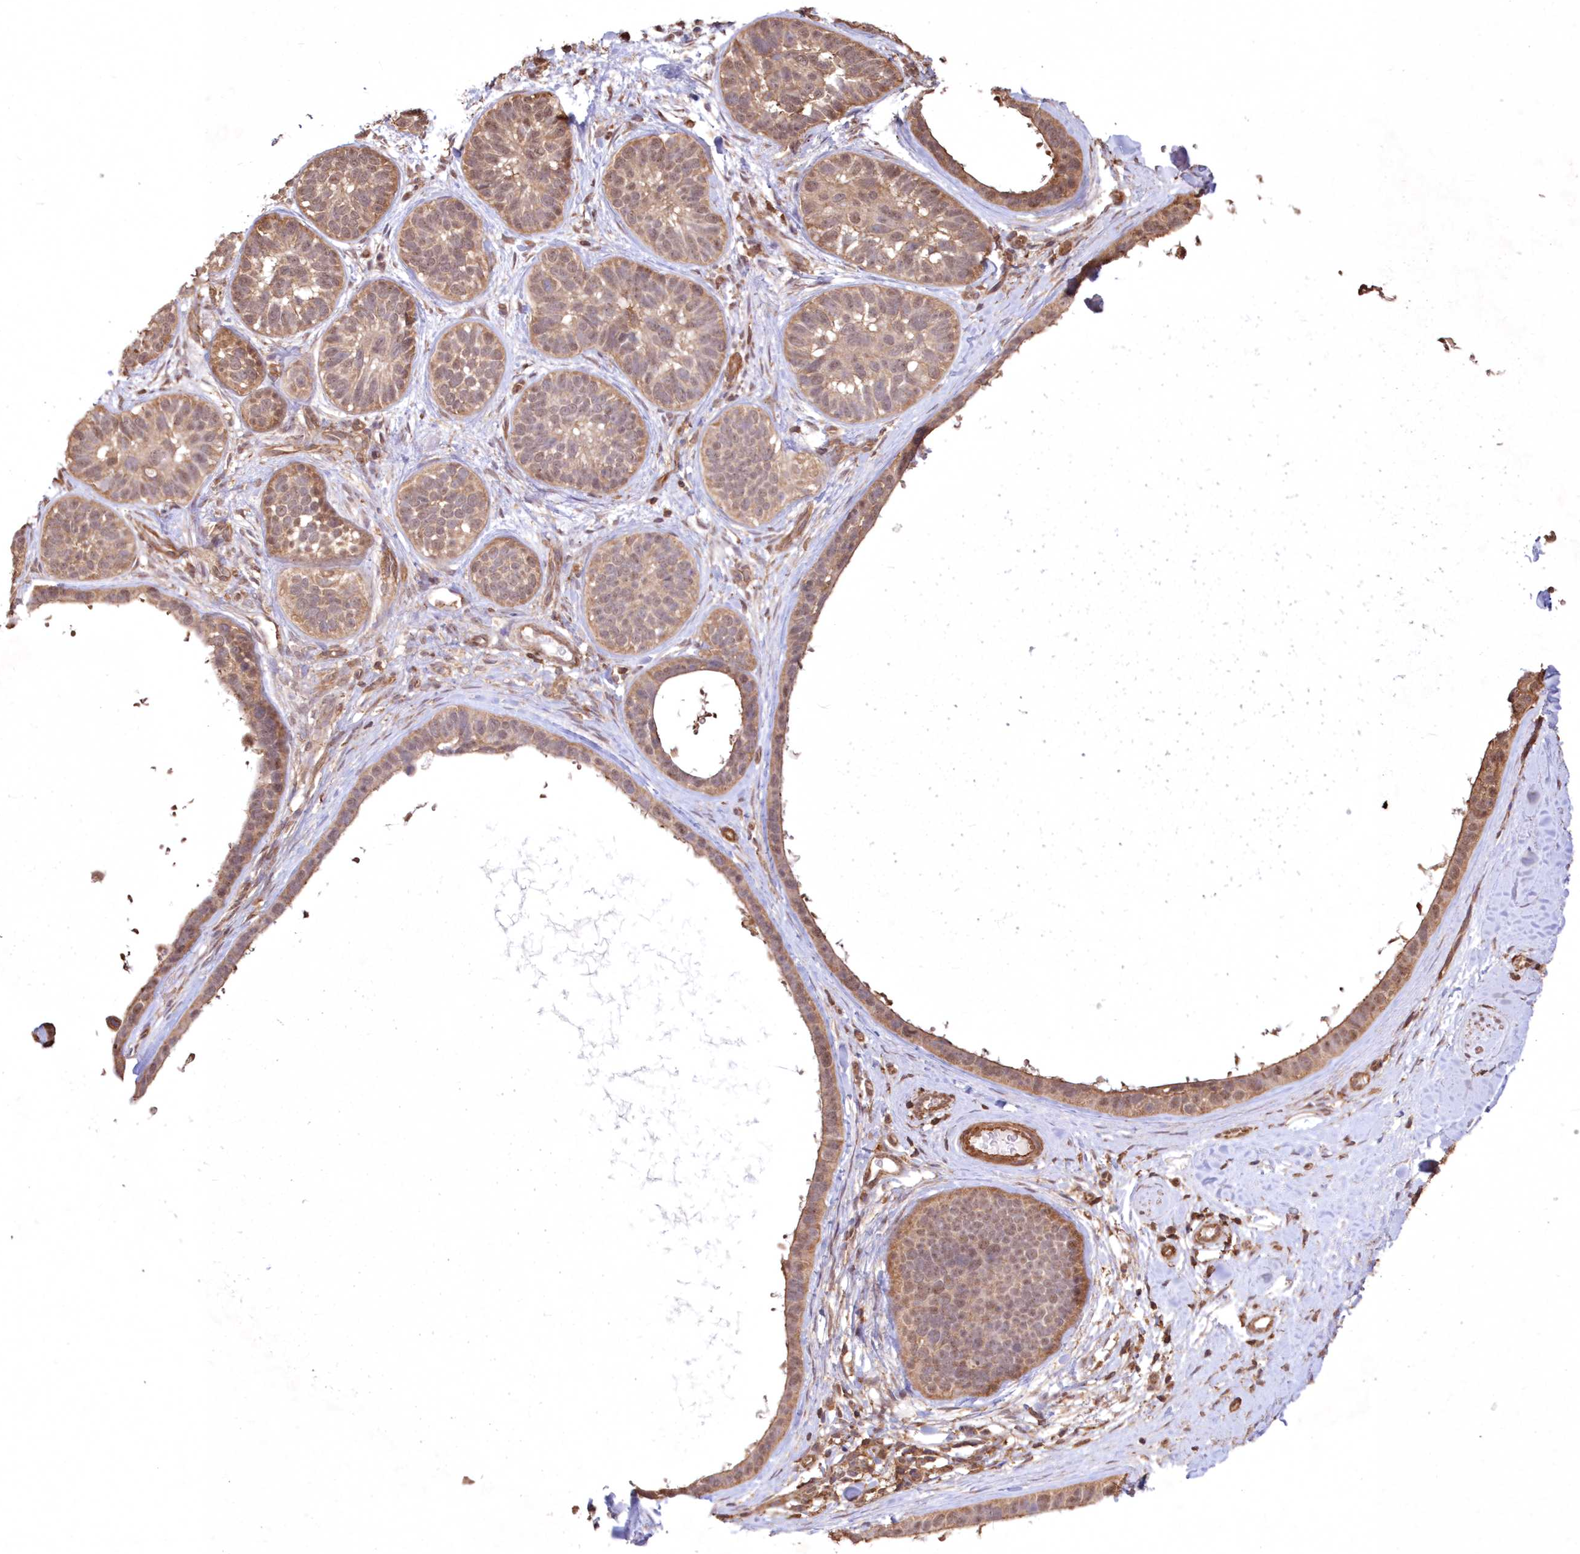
{"staining": {"intensity": "moderate", "quantity": ">75%", "location": "cytoplasmic/membranous"}, "tissue": "skin cancer", "cell_type": "Tumor cells", "image_type": "cancer", "snomed": [{"axis": "morphology", "description": "Basal cell carcinoma"}, {"axis": "topography", "description": "Skin"}], "caption": "This image shows skin cancer stained with immunohistochemistry to label a protein in brown. The cytoplasmic/membranous of tumor cells show moderate positivity for the protein. Nuclei are counter-stained blue.", "gene": "TMEM139", "patient": {"sex": "male", "age": 62}}